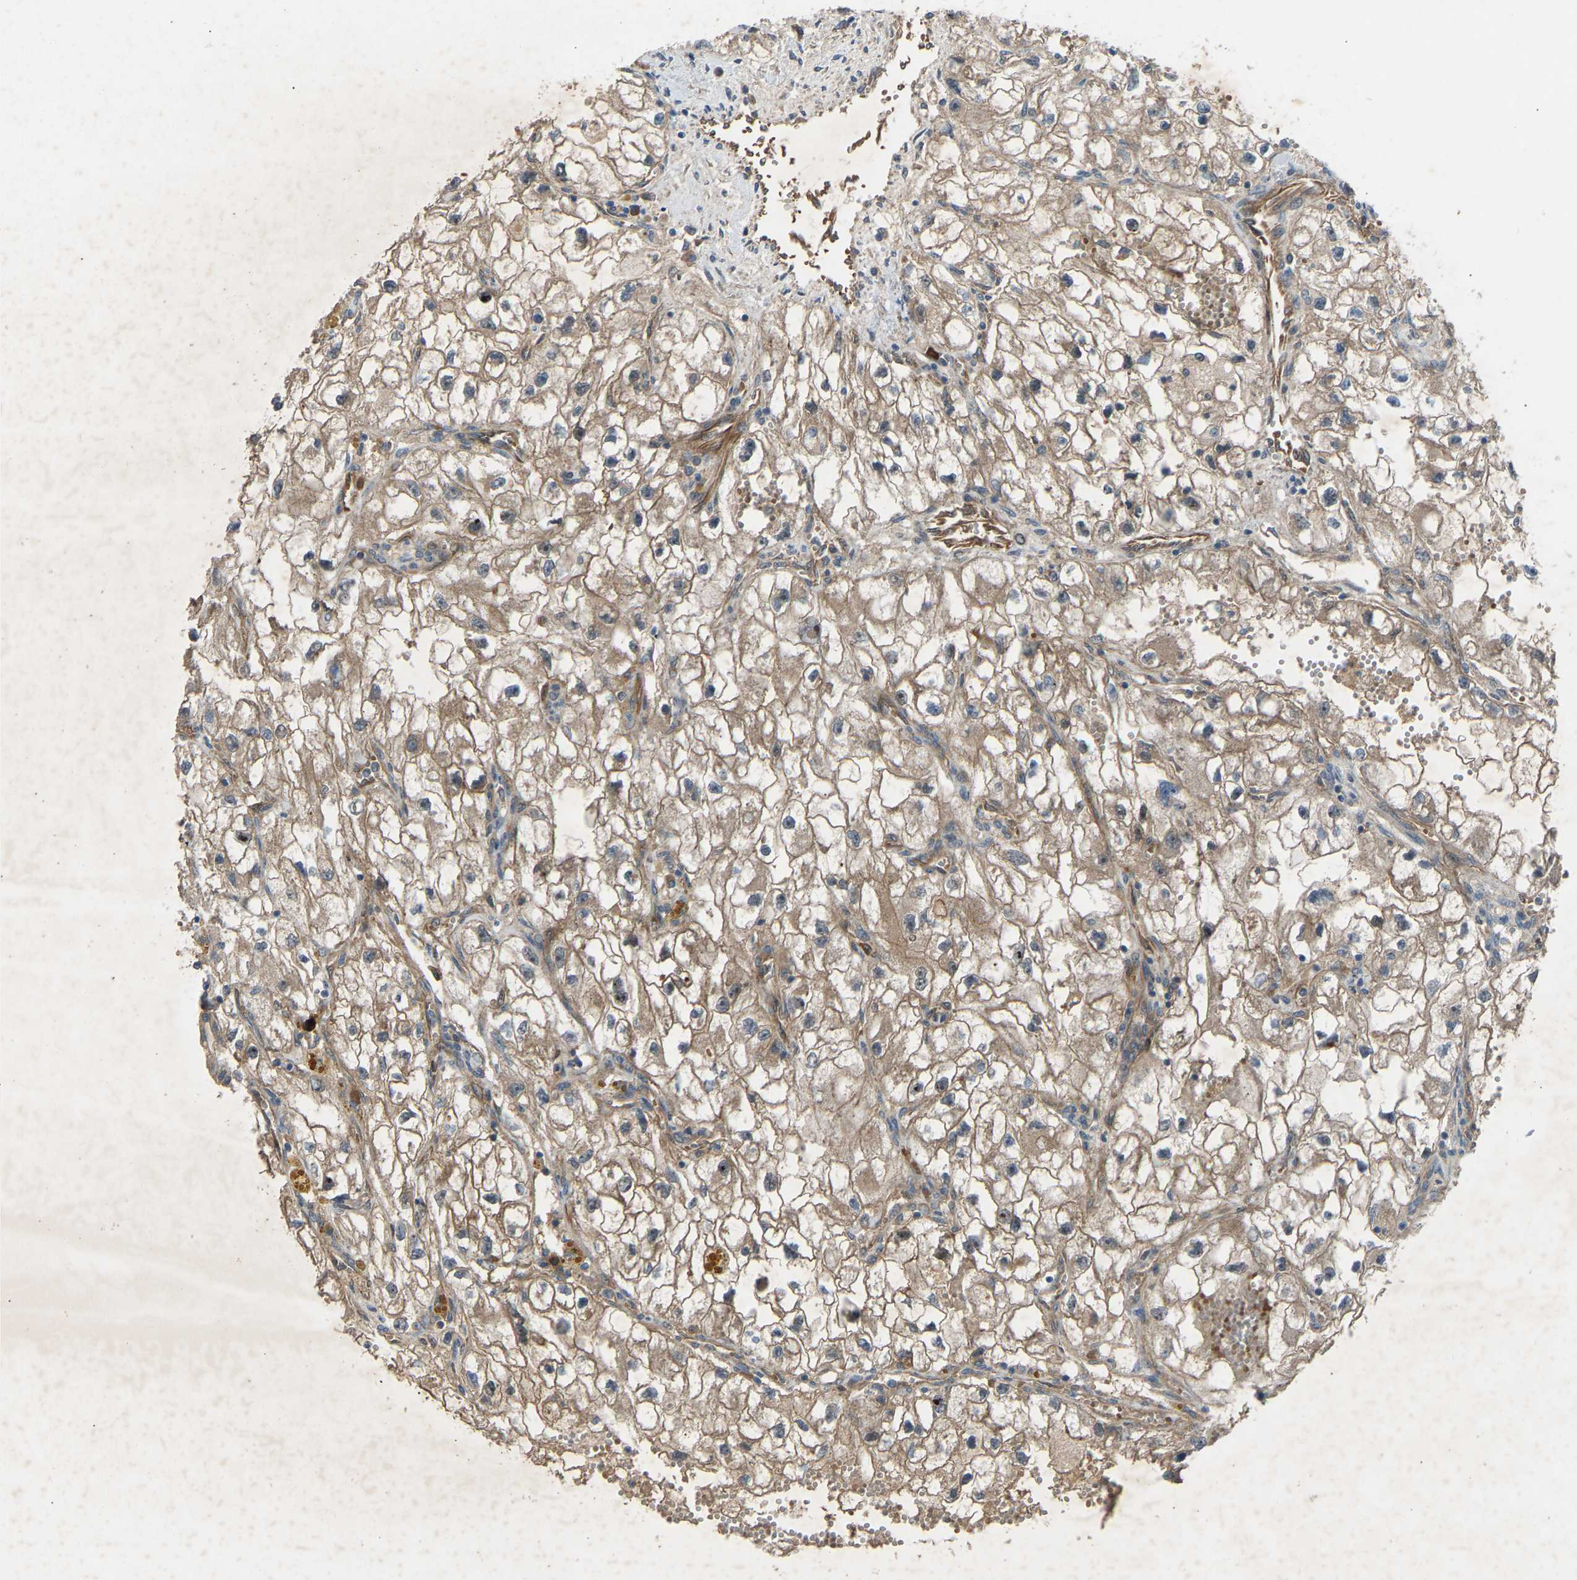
{"staining": {"intensity": "moderate", "quantity": ">75%", "location": "cytoplasmic/membranous"}, "tissue": "renal cancer", "cell_type": "Tumor cells", "image_type": "cancer", "snomed": [{"axis": "morphology", "description": "Adenocarcinoma, NOS"}, {"axis": "topography", "description": "Kidney"}], "caption": "Immunohistochemical staining of human renal cancer (adenocarcinoma) shows moderate cytoplasmic/membranous protein expression in about >75% of tumor cells.", "gene": "GAS2L1", "patient": {"sex": "female", "age": 70}}